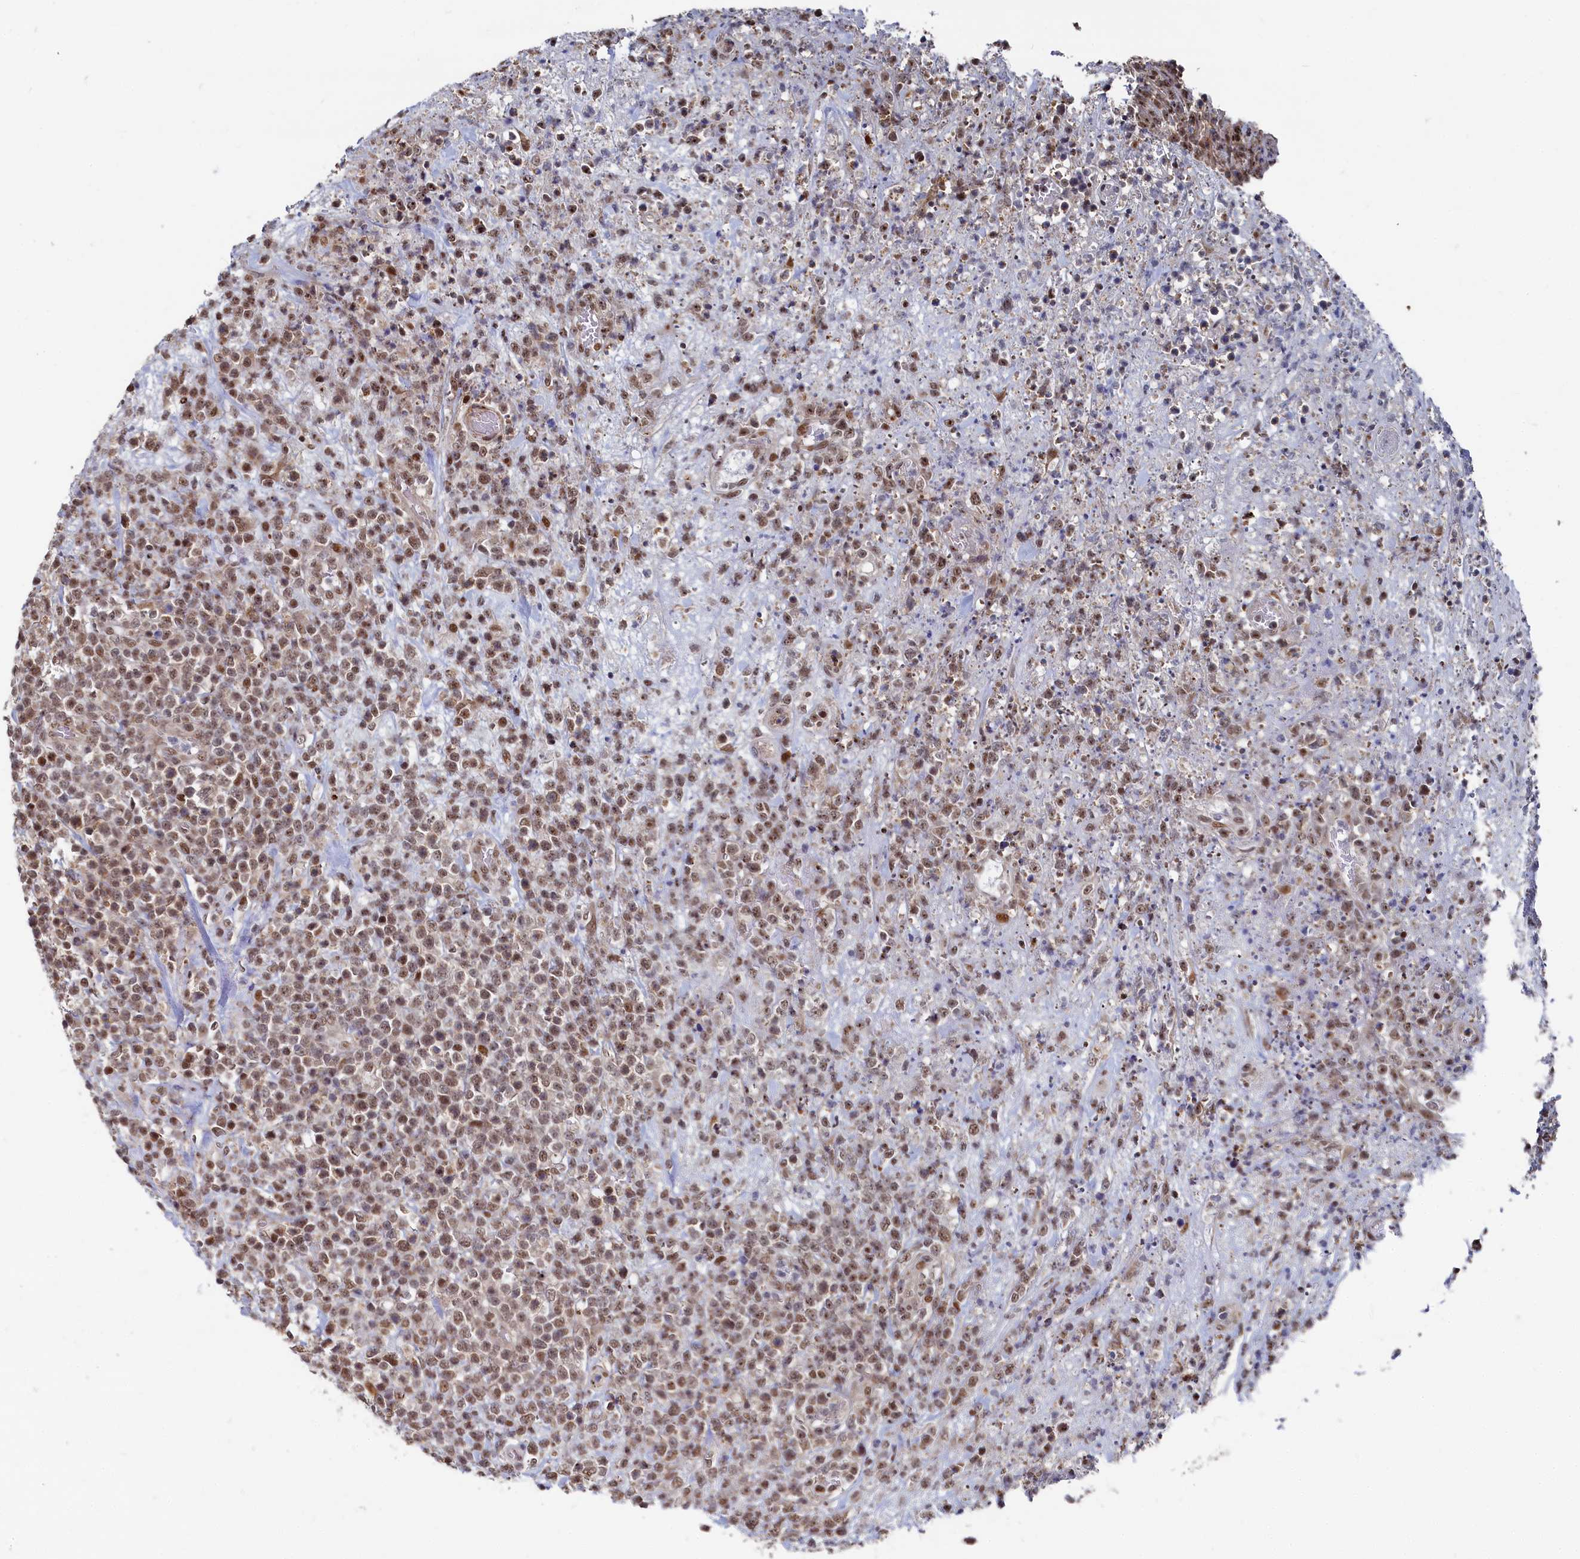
{"staining": {"intensity": "moderate", "quantity": ">75%", "location": "nuclear"}, "tissue": "lymphoma", "cell_type": "Tumor cells", "image_type": "cancer", "snomed": [{"axis": "morphology", "description": "Malignant lymphoma, non-Hodgkin's type, High grade"}, {"axis": "topography", "description": "Colon"}], "caption": "Immunohistochemistry (IHC) micrograph of neoplastic tissue: malignant lymphoma, non-Hodgkin's type (high-grade) stained using immunohistochemistry (IHC) exhibits medium levels of moderate protein expression localized specifically in the nuclear of tumor cells, appearing as a nuclear brown color.", "gene": "BUB3", "patient": {"sex": "female", "age": 53}}